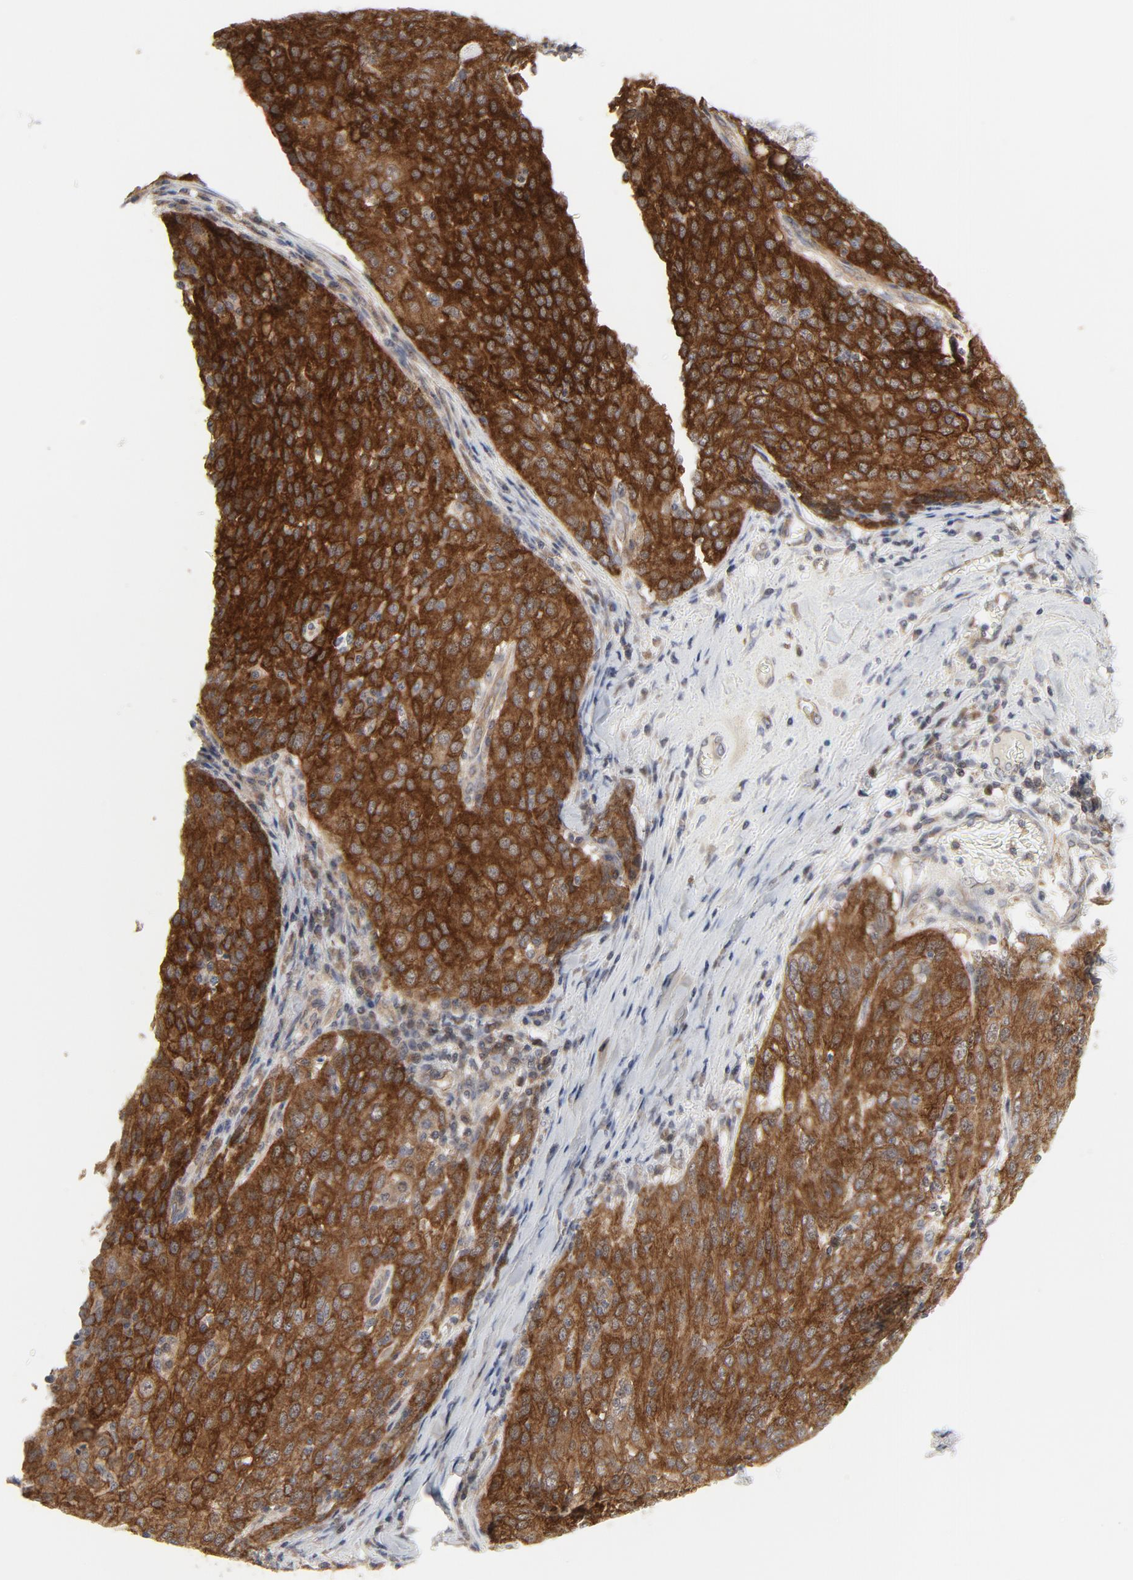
{"staining": {"intensity": "strong", "quantity": ">75%", "location": "cytoplasmic/membranous"}, "tissue": "ovarian cancer", "cell_type": "Tumor cells", "image_type": "cancer", "snomed": [{"axis": "morphology", "description": "Carcinoma, endometroid"}, {"axis": "topography", "description": "Ovary"}], "caption": "A high amount of strong cytoplasmic/membranous expression is identified in approximately >75% of tumor cells in ovarian endometroid carcinoma tissue.", "gene": "MAP2K7", "patient": {"sex": "female", "age": 50}}